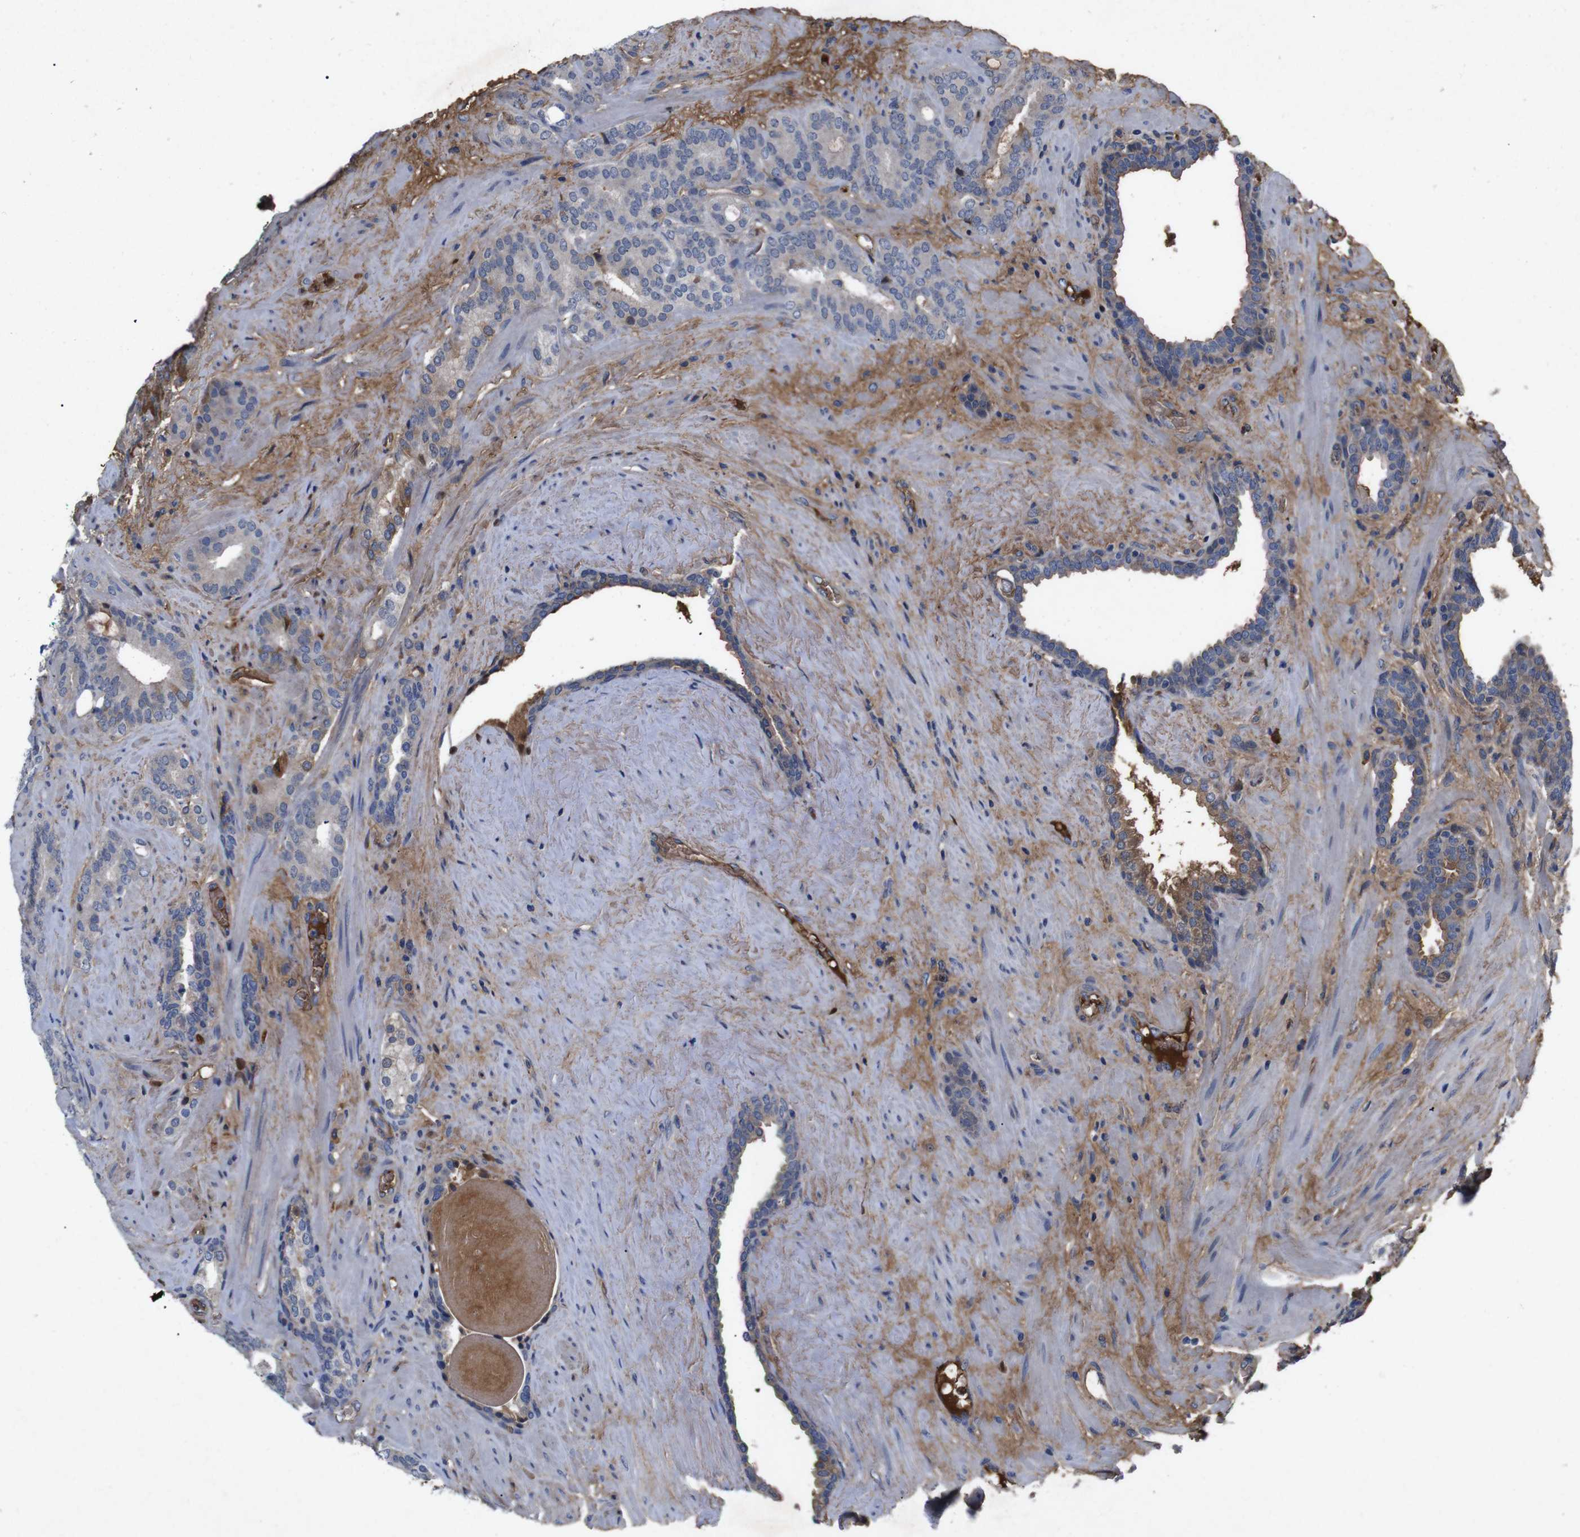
{"staining": {"intensity": "moderate", "quantity": "25%-75%", "location": "cytoplasmic/membranous"}, "tissue": "prostate cancer", "cell_type": "Tumor cells", "image_type": "cancer", "snomed": [{"axis": "morphology", "description": "Adenocarcinoma, Low grade"}, {"axis": "topography", "description": "Prostate"}], "caption": "About 25%-75% of tumor cells in low-grade adenocarcinoma (prostate) display moderate cytoplasmic/membranous protein positivity as visualized by brown immunohistochemical staining.", "gene": "SPTB", "patient": {"sex": "male", "age": 63}}